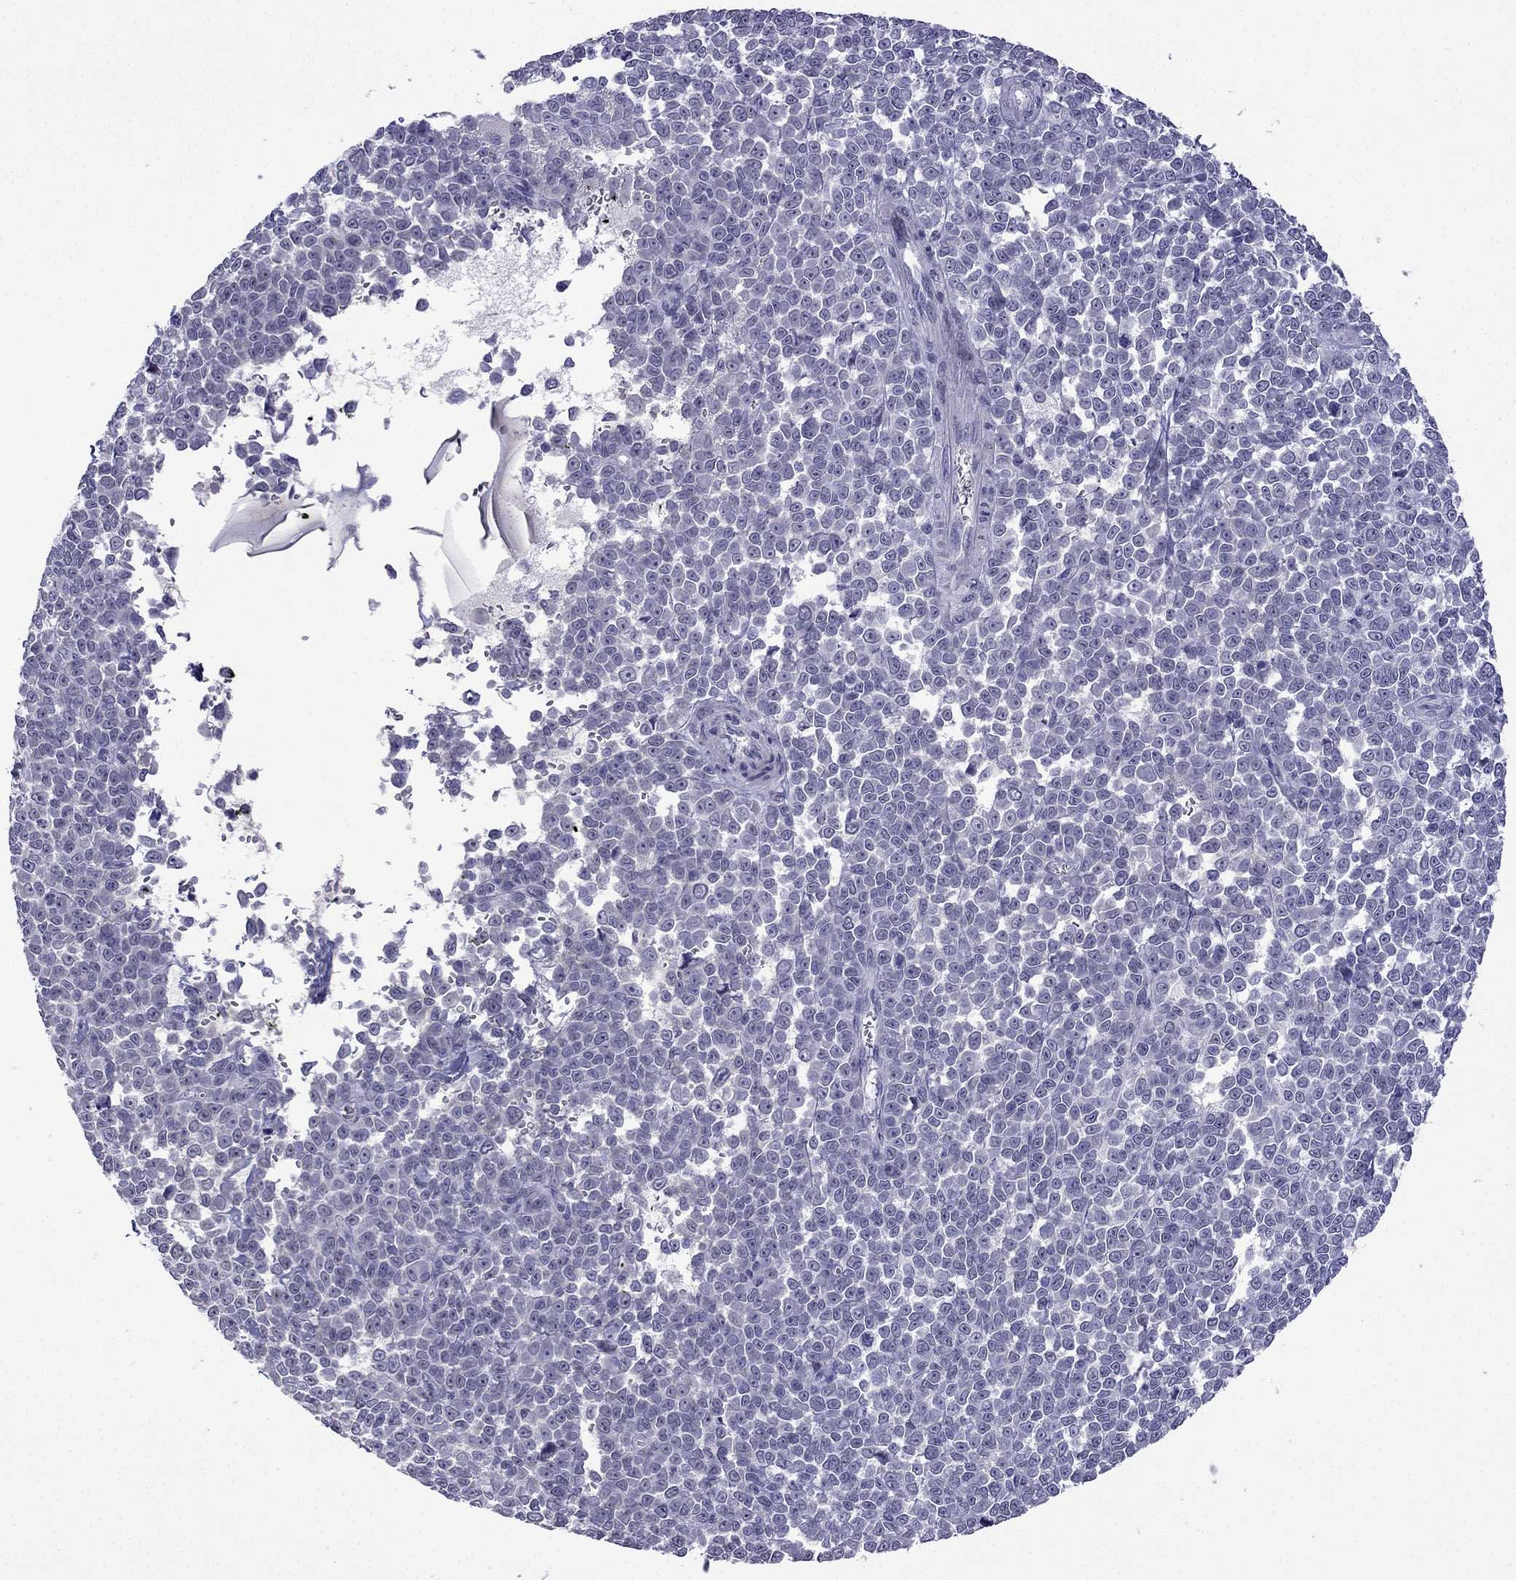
{"staining": {"intensity": "negative", "quantity": "none", "location": "none"}, "tissue": "melanoma", "cell_type": "Tumor cells", "image_type": "cancer", "snomed": [{"axis": "morphology", "description": "Malignant melanoma, NOS"}, {"axis": "topography", "description": "Skin"}], "caption": "High power microscopy histopathology image of an immunohistochemistry (IHC) image of malignant melanoma, revealing no significant expression in tumor cells.", "gene": "CFAP70", "patient": {"sex": "female", "age": 95}}